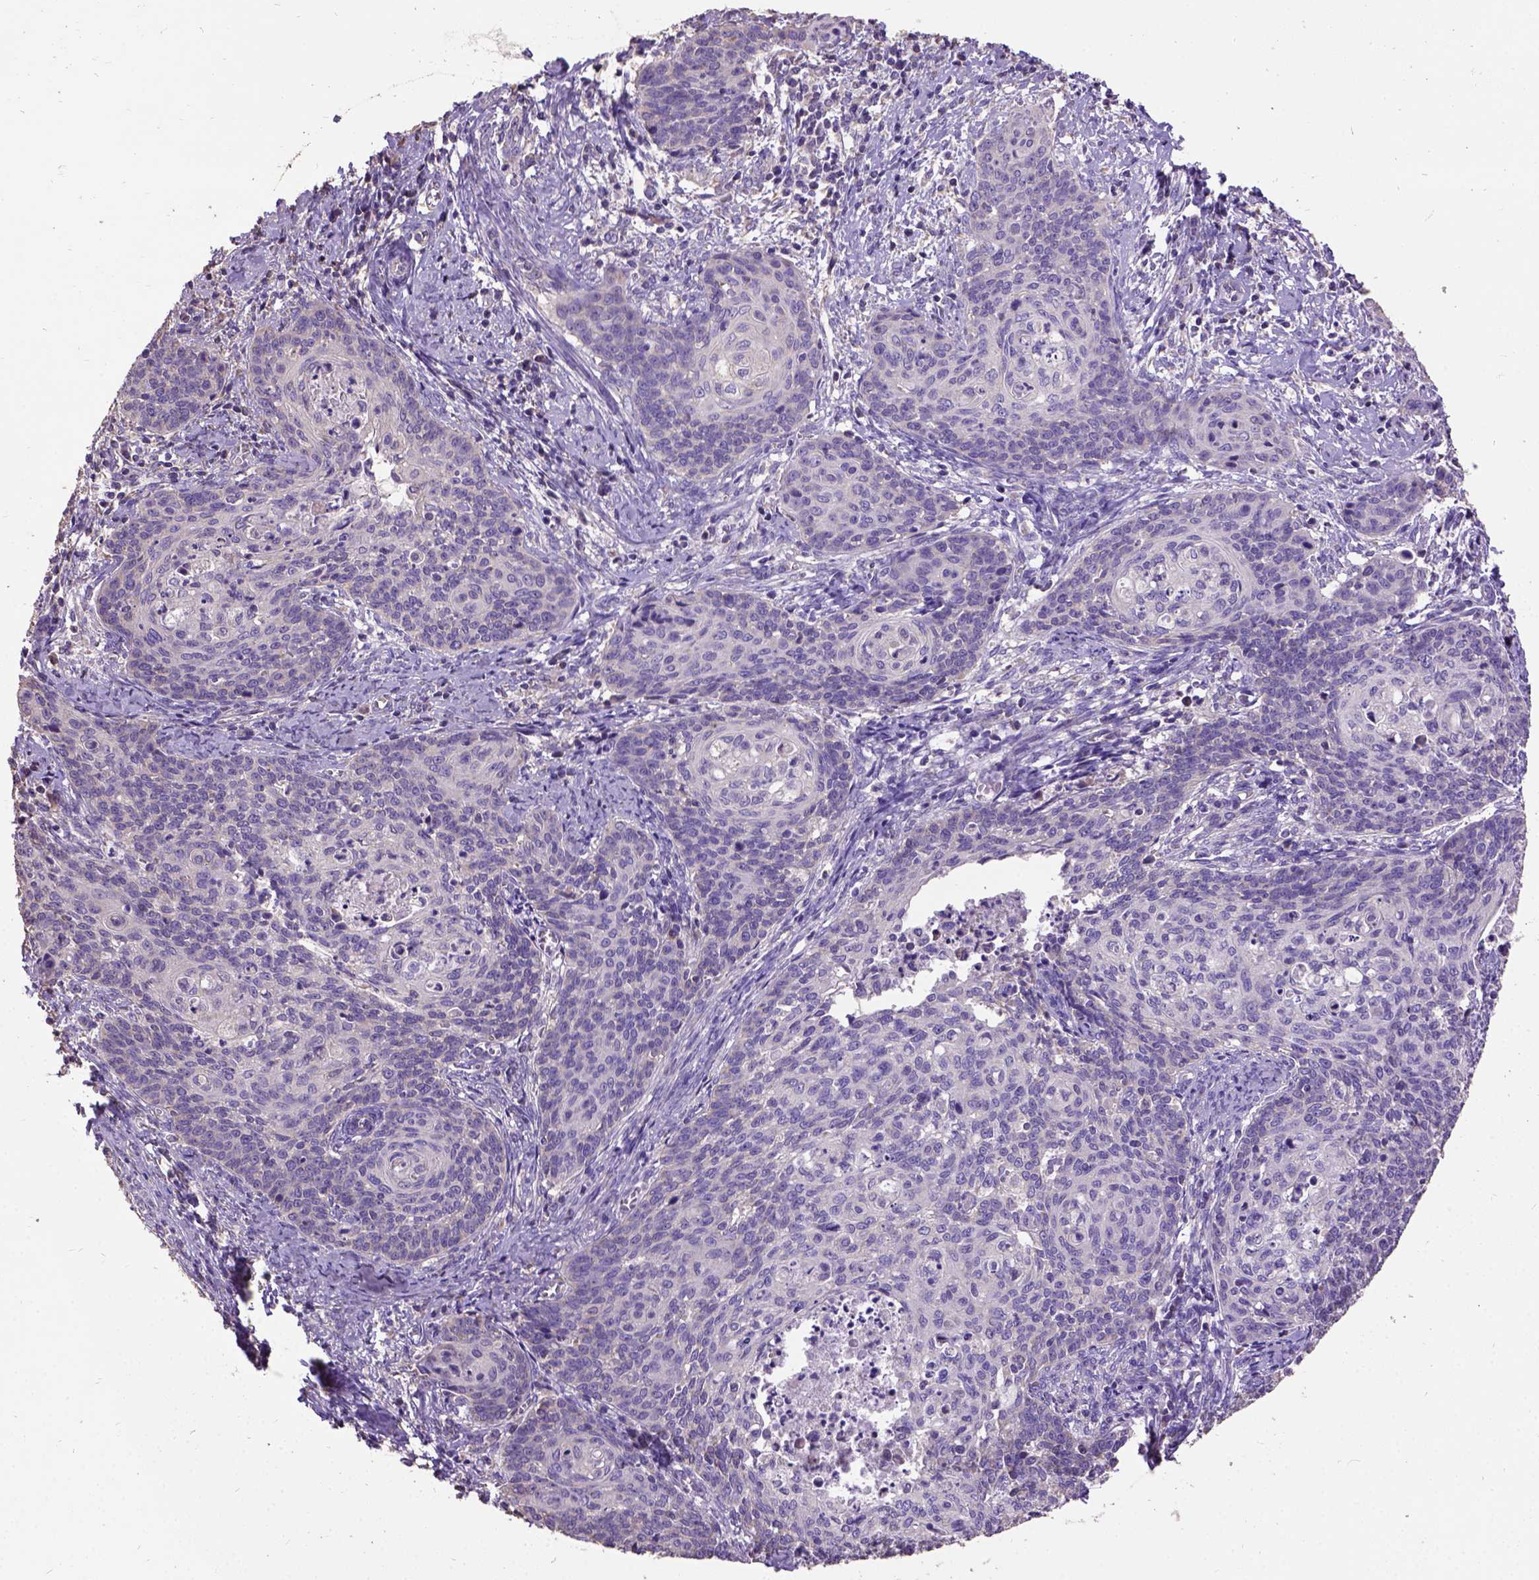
{"staining": {"intensity": "negative", "quantity": "none", "location": "none"}, "tissue": "cervical cancer", "cell_type": "Tumor cells", "image_type": "cancer", "snomed": [{"axis": "morphology", "description": "Normal tissue, NOS"}, {"axis": "morphology", "description": "Squamous cell carcinoma, NOS"}, {"axis": "topography", "description": "Cervix"}], "caption": "There is no significant positivity in tumor cells of cervical cancer.", "gene": "DQX1", "patient": {"sex": "female", "age": 39}}